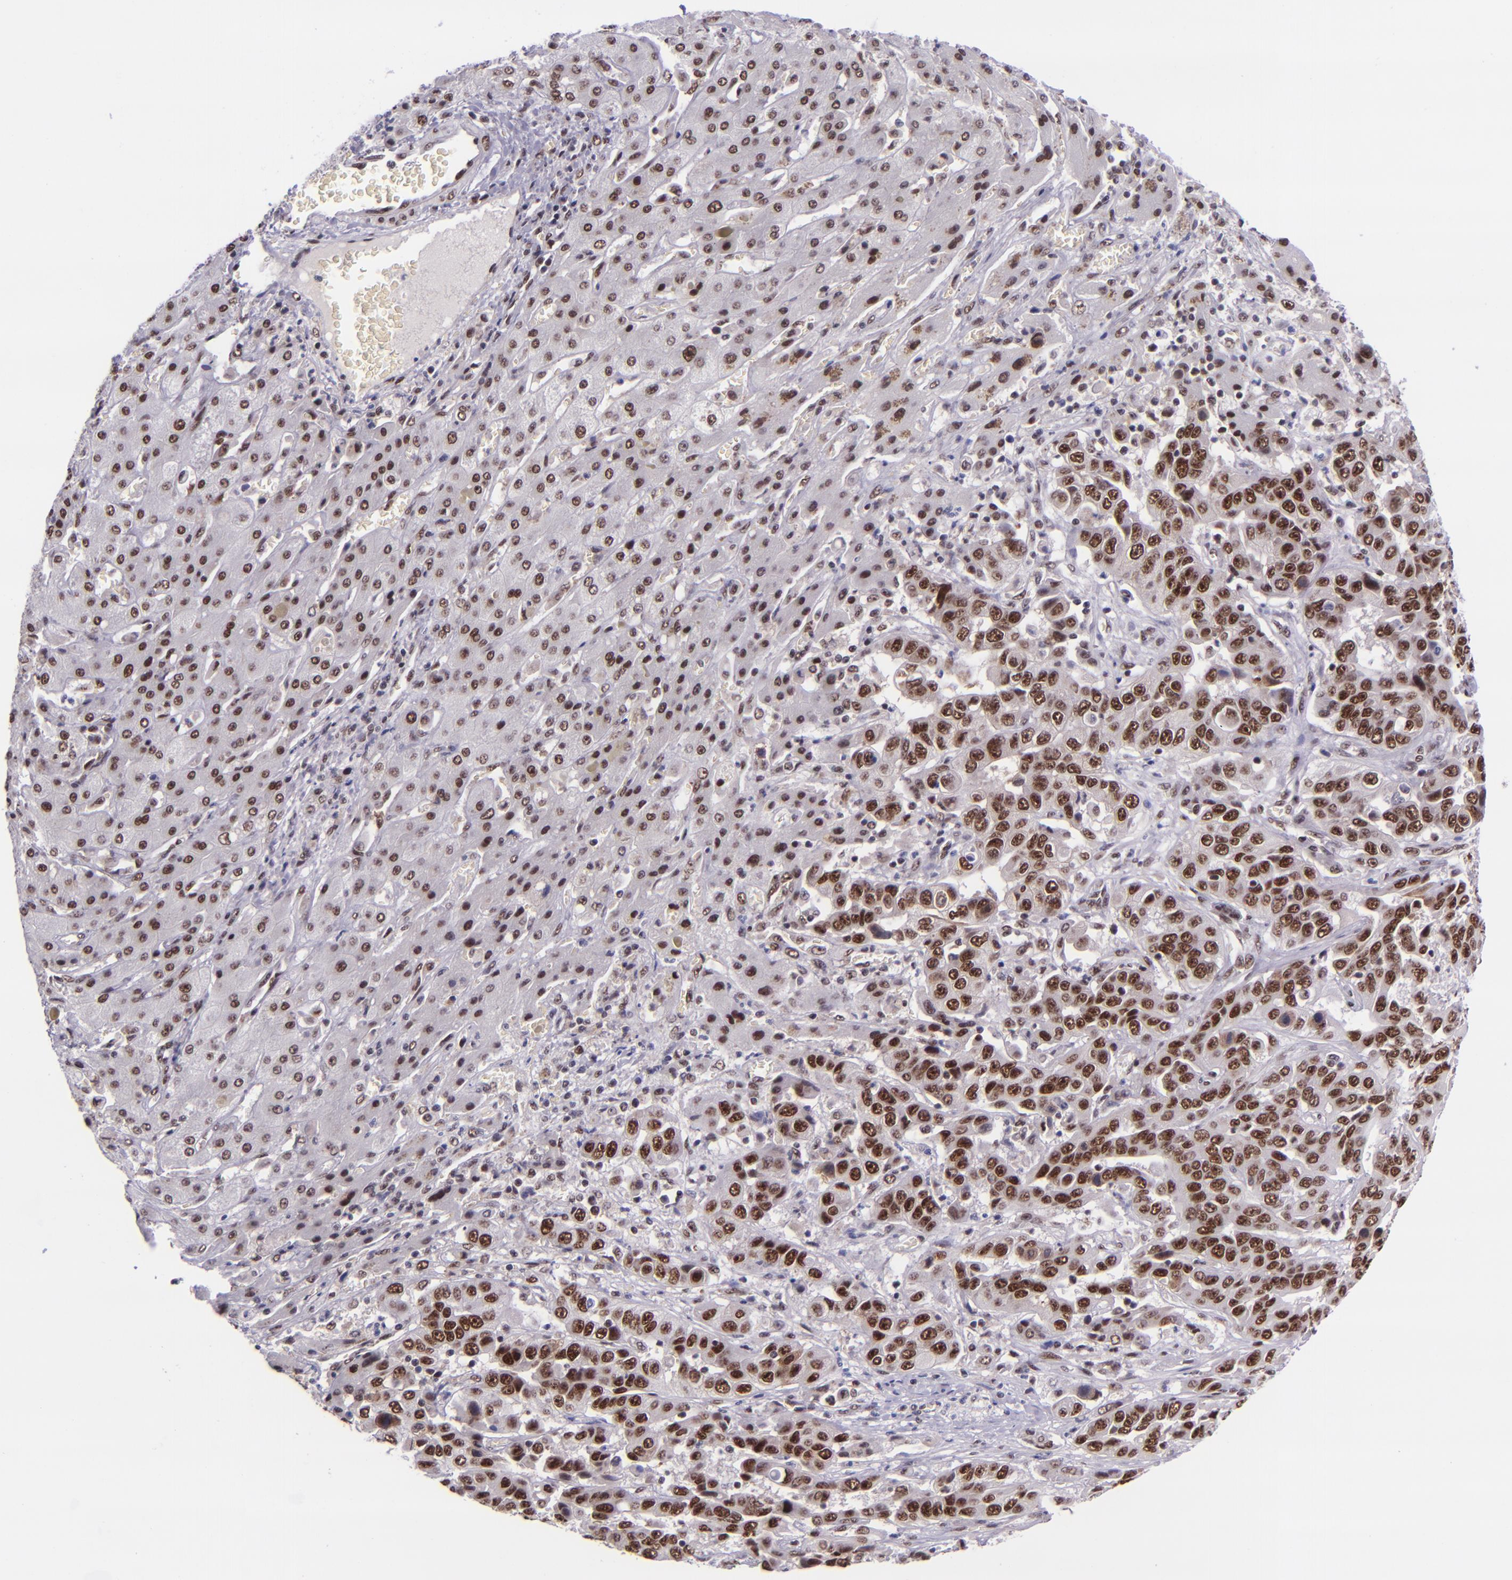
{"staining": {"intensity": "strong", "quantity": "25%-75%", "location": "nuclear"}, "tissue": "liver cancer", "cell_type": "Tumor cells", "image_type": "cancer", "snomed": [{"axis": "morphology", "description": "Cholangiocarcinoma"}, {"axis": "topography", "description": "Liver"}], "caption": "High-power microscopy captured an IHC image of liver cancer (cholangiocarcinoma), revealing strong nuclear staining in about 25%-75% of tumor cells.", "gene": "GPKOW", "patient": {"sex": "female", "age": 52}}